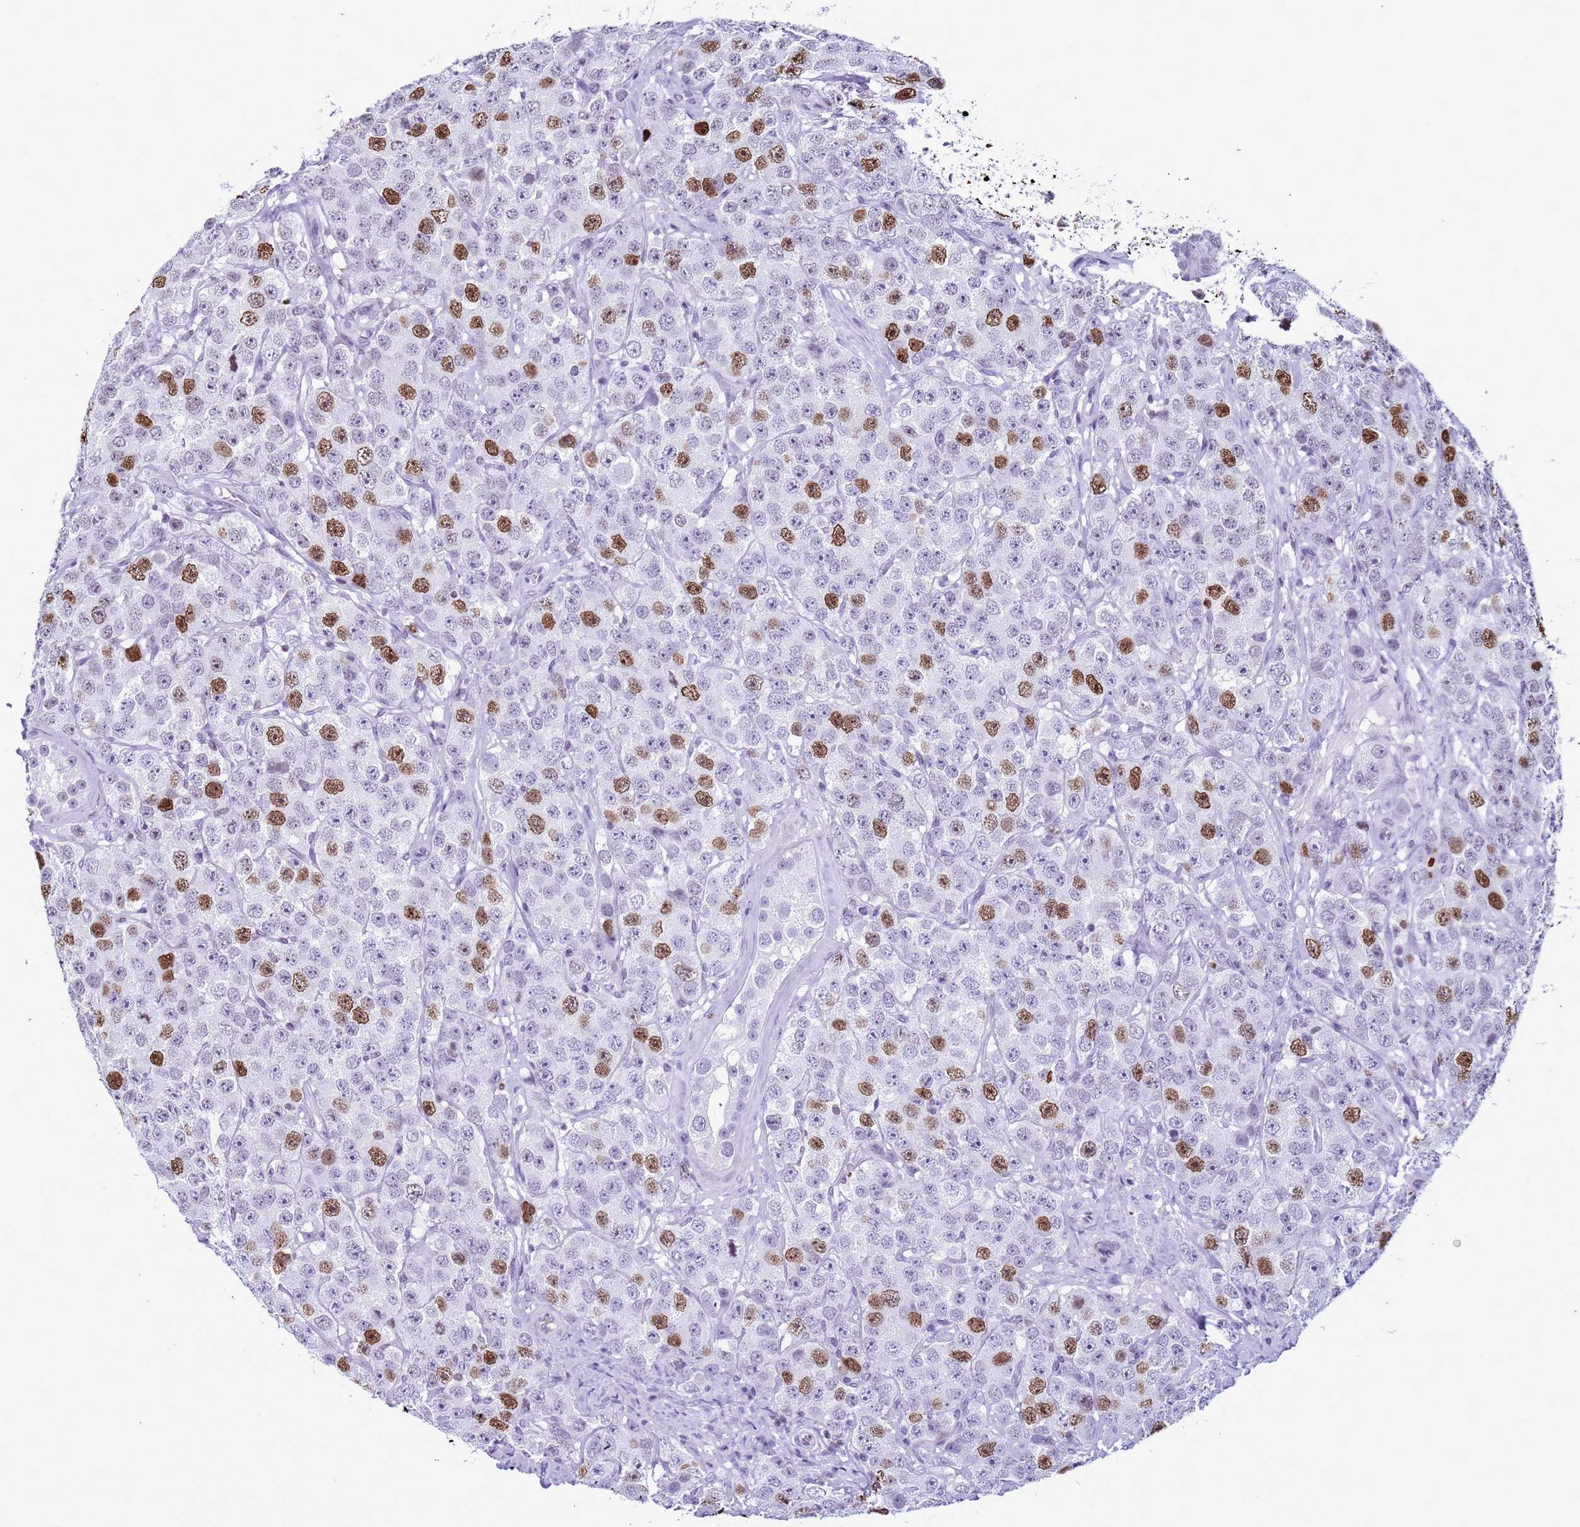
{"staining": {"intensity": "moderate", "quantity": "25%-75%", "location": "nuclear"}, "tissue": "testis cancer", "cell_type": "Tumor cells", "image_type": "cancer", "snomed": [{"axis": "morphology", "description": "Seminoma, NOS"}, {"axis": "topography", "description": "Testis"}], "caption": "Immunohistochemistry (IHC) micrograph of testis cancer stained for a protein (brown), which shows medium levels of moderate nuclear positivity in about 25%-75% of tumor cells.", "gene": "H4C8", "patient": {"sex": "male", "age": 28}}